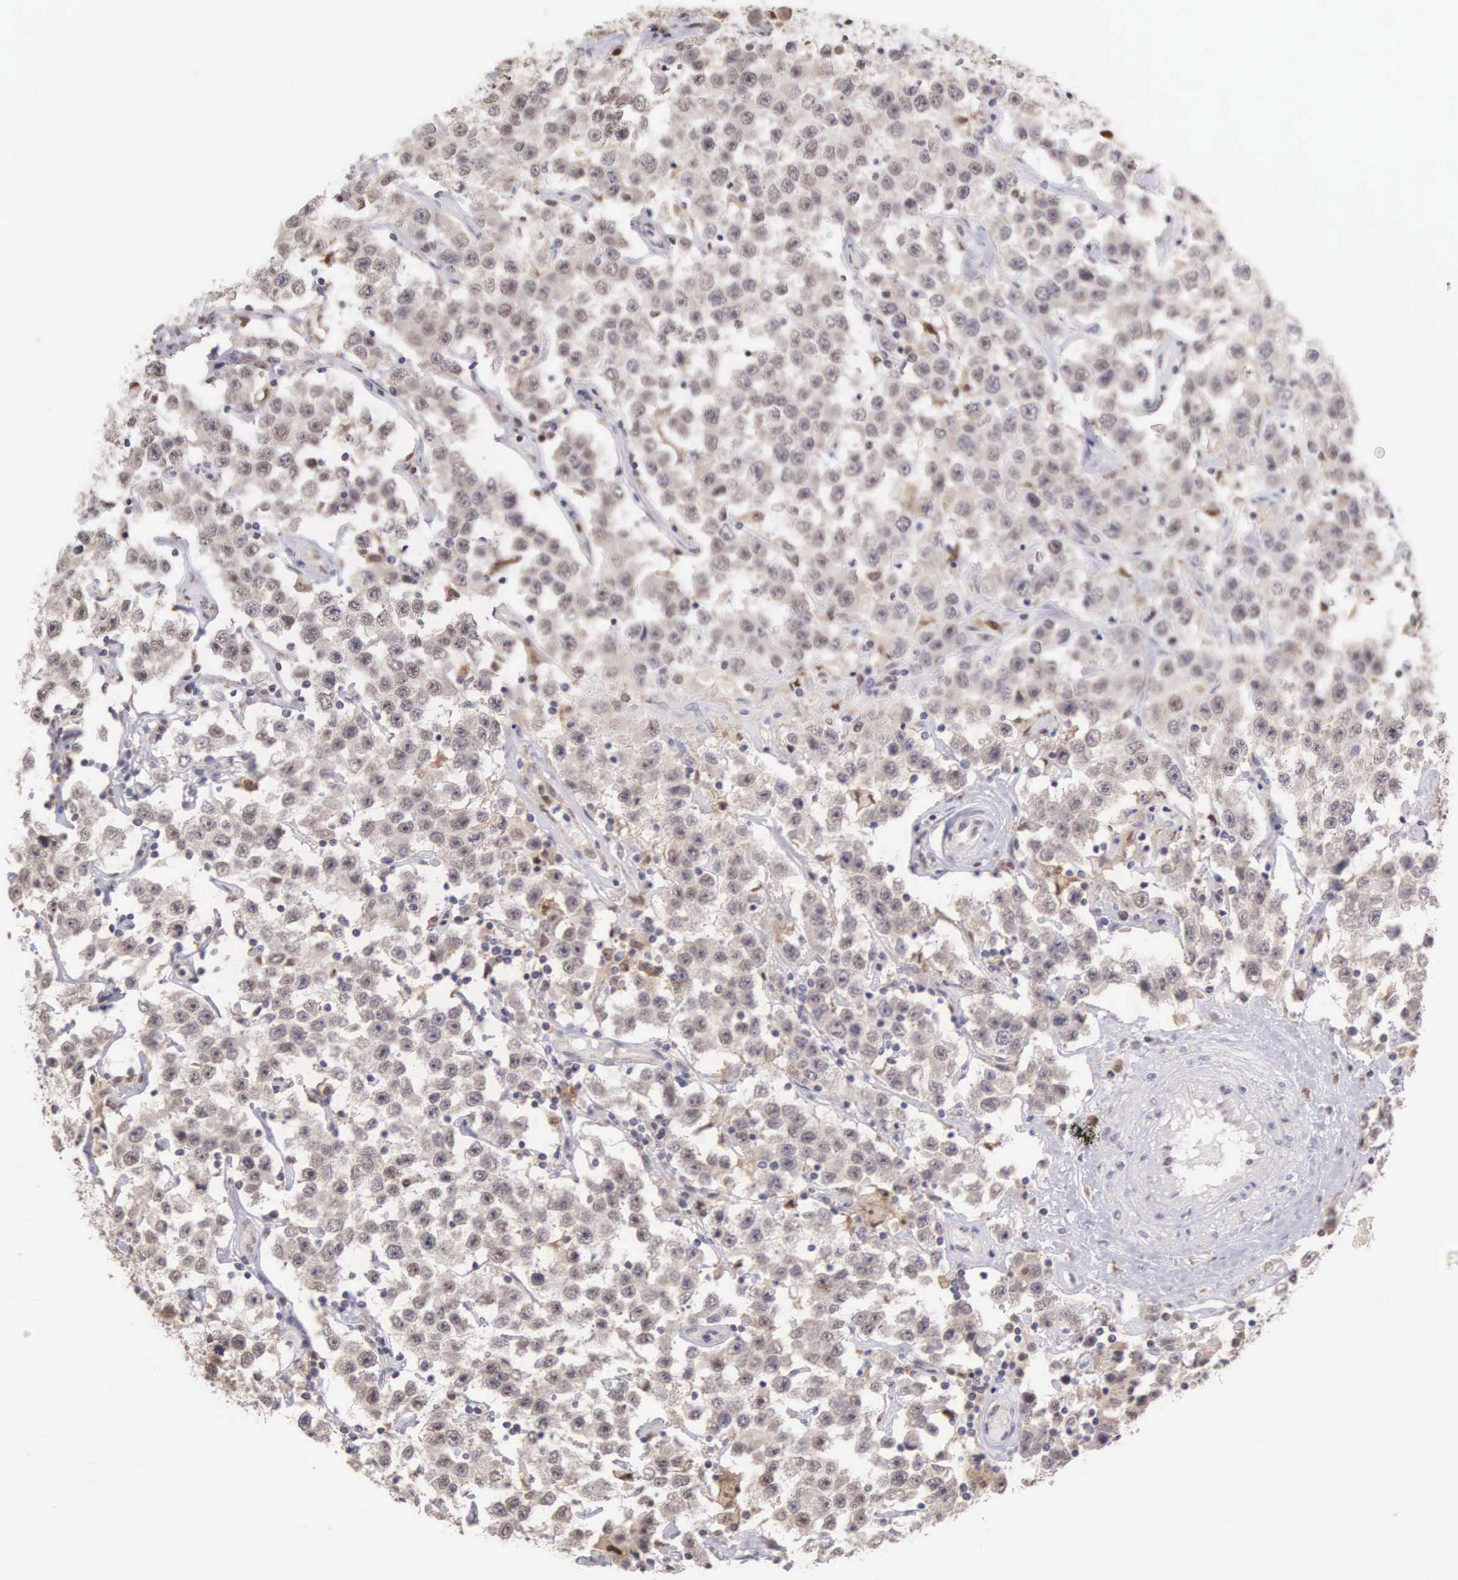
{"staining": {"intensity": "negative", "quantity": "none", "location": "none"}, "tissue": "testis cancer", "cell_type": "Tumor cells", "image_type": "cancer", "snomed": [{"axis": "morphology", "description": "Seminoma, NOS"}, {"axis": "topography", "description": "Testis"}], "caption": "High magnification brightfield microscopy of testis cancer stained with DAB (brown) and counterstained with hematoxylin (blue): tumor cells show no significant expression.", "gene": "GRK3", "patient": {"sex": "male", "age": 52}}